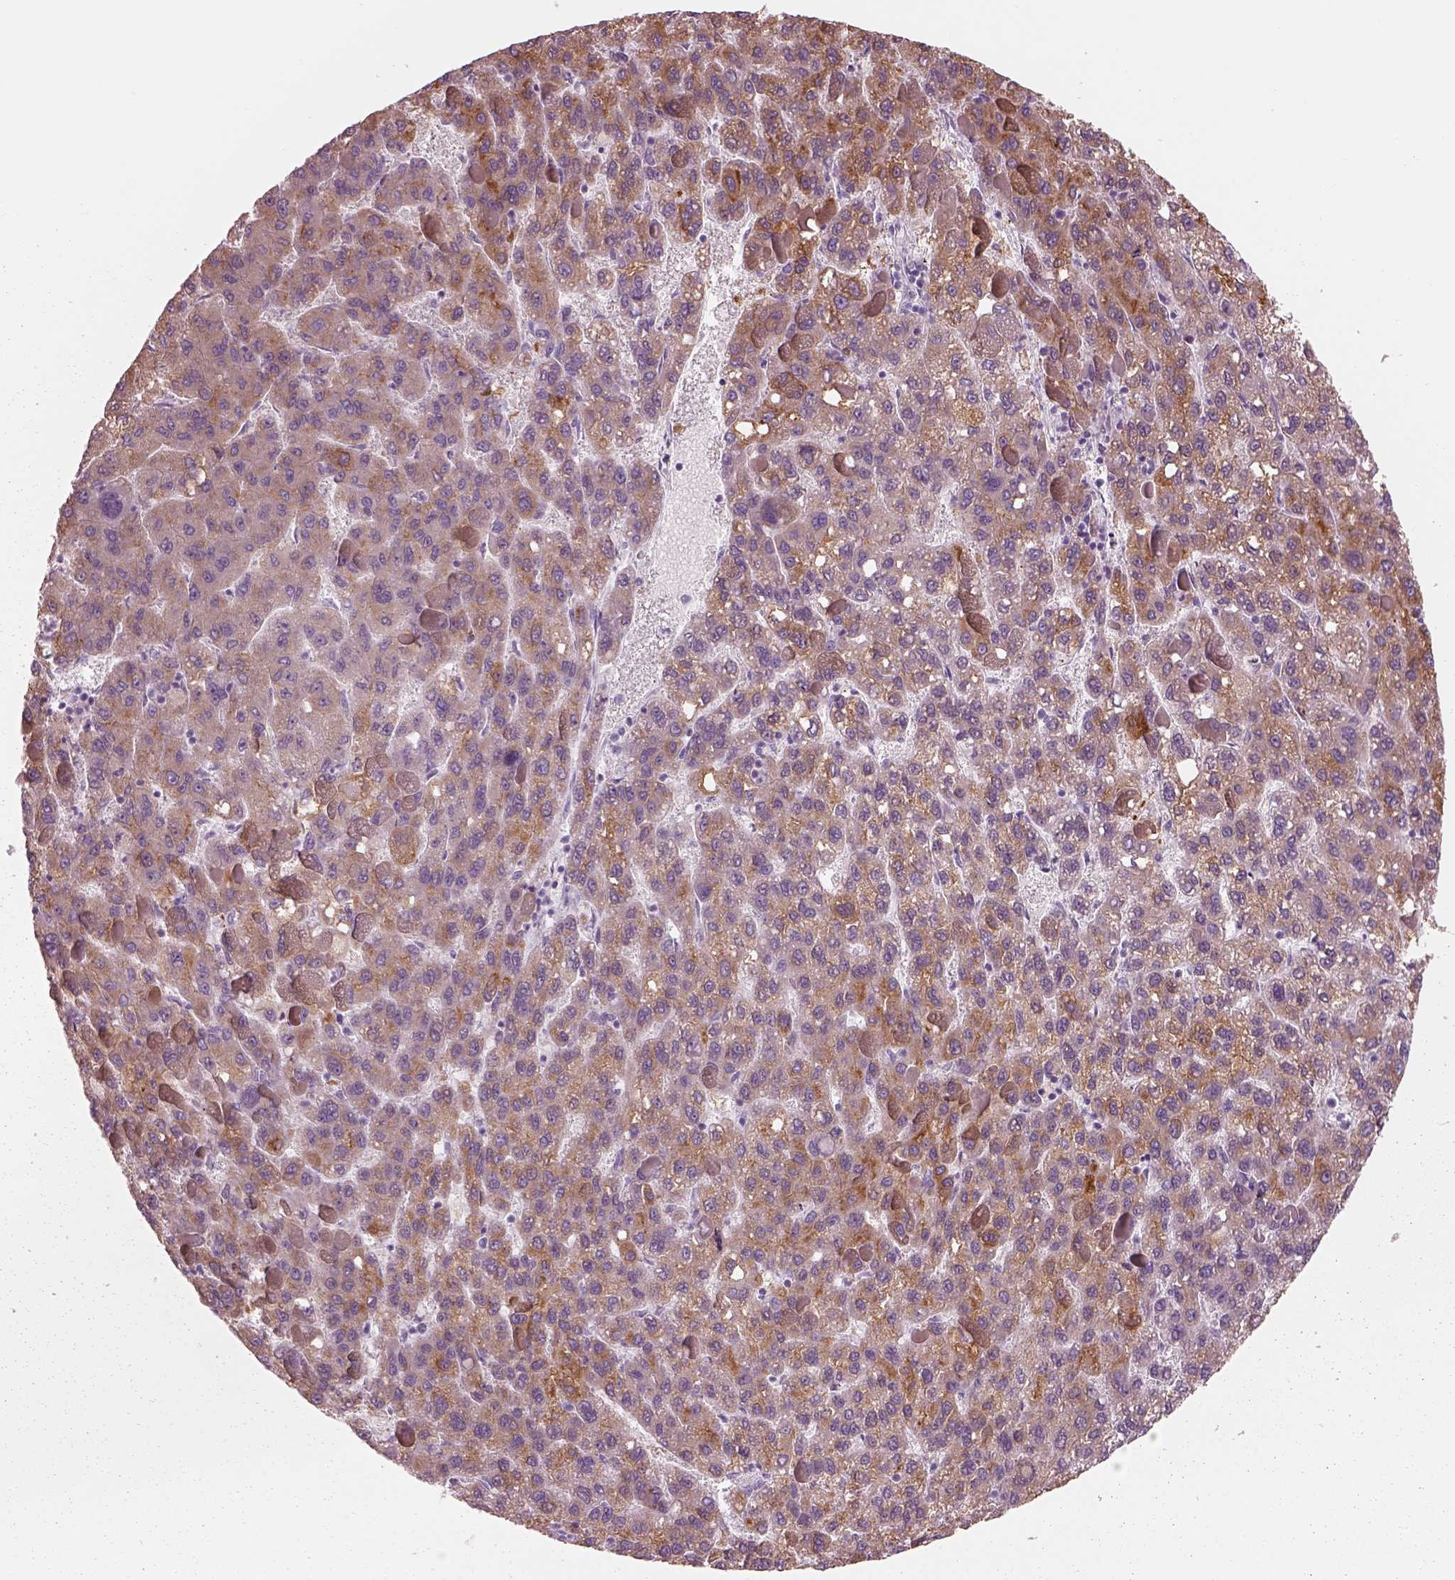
{"staining": {"intensity": "moderate", "quantity": ">75%", "location": "cytoplasmic/membranous"}, "tissue": "liver cancer", "cell_type": "Tumor cells", "image_type": "cancer", "snomed": [{"axis": "morphology", "description": "Carcinoma, Hepatocellular, NOS"}, {"axis": "topography", "description": "Liver"}], "caption": "Immunohistochemistry (DAB) staining of liver cancer exhibits moderate cytoplasmic/membranous protein staining in about >75% of tumor cells. Immunohistochemistry stains the protein of interest in brown and the nuclei are stained blue.", "gene": "SLC27A2", "patient": {"sex": "female", "age": 82}}